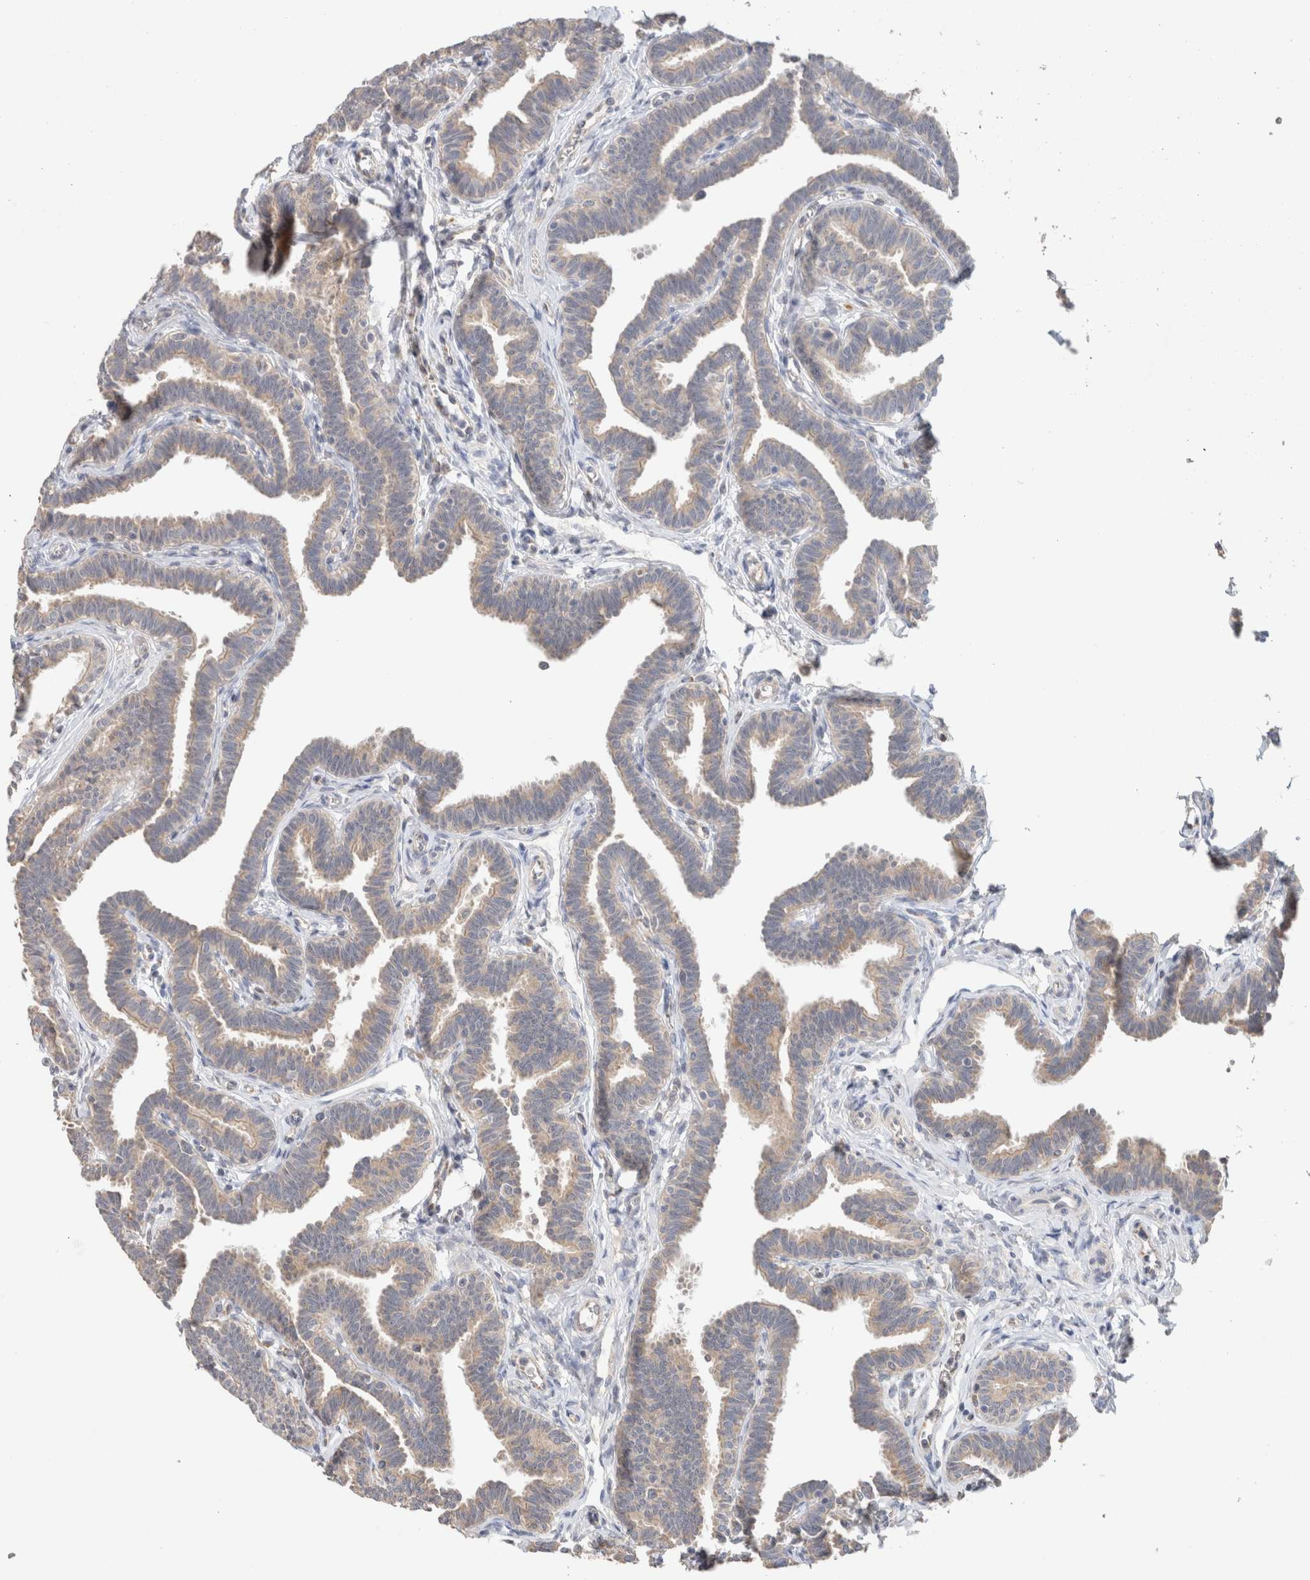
{"staining": {"intensity": "weak", "quantity": "25%-75%", "location": "cytoplasmic/membranous"}, "tissue": "fallopian tube", "cell_type": "Glandular cells", "image_type": "normal", "snomed": [{"axis": "morphology", "description": "Normal tissue, NOS"}, {"axis": "topography", "description": "Fallopian tube"}, {"axis": "topography", "description": "Ovary"}], "caption": "IHC of unremarkable fallopian tube exhibits low levels of weak cytoplasmic/membranous positivity in about 25%-75% of glandular cells.", "gene": "CA13", "patient": {"sex": "female", "age": 23}}